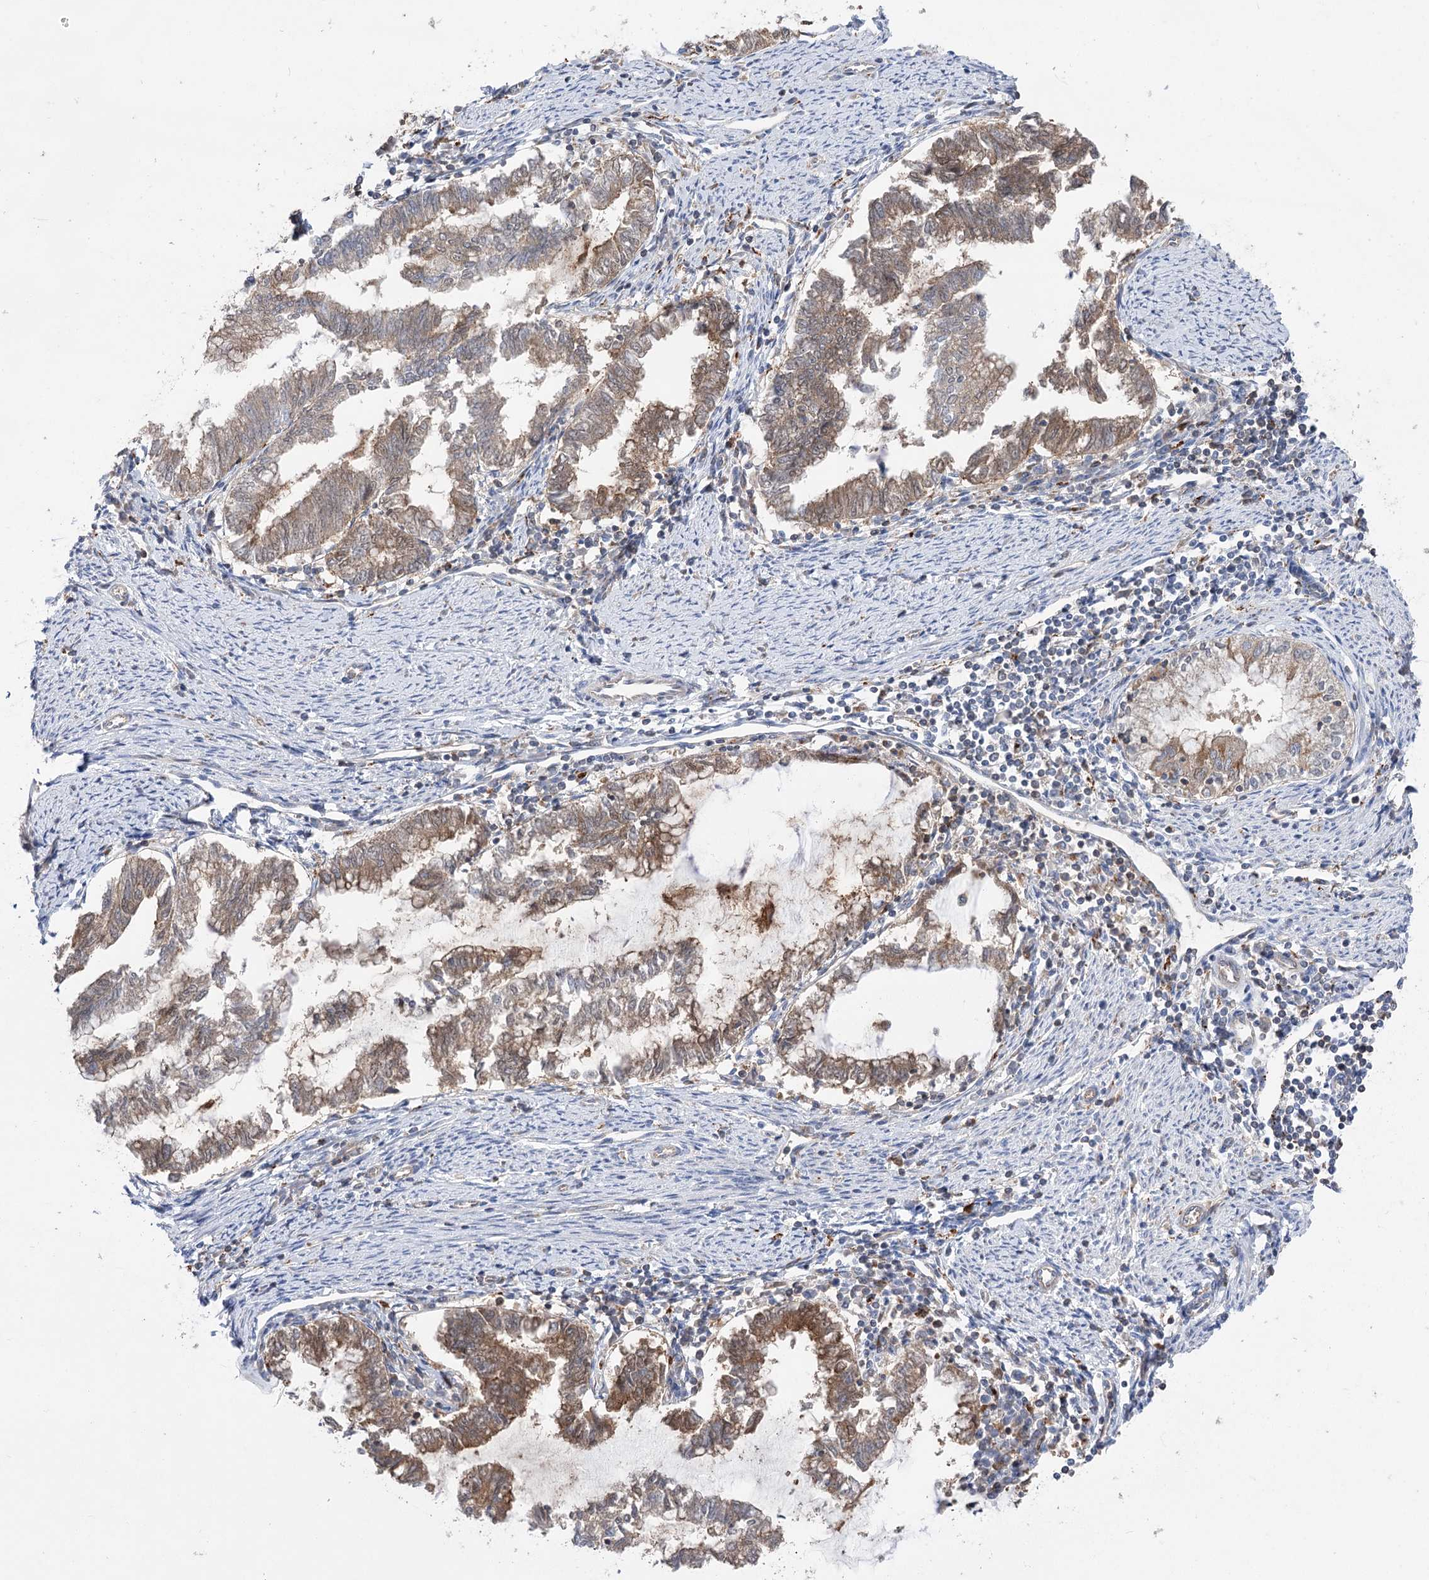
{"staining": {"intensity": "moderate", "quantity": "25%-75%", "location": "cytoplasmic/membranous"}, "tissue": "endometrial cancer", "cell_type": "Tumor cells", "image_type": "cancer", "snomed": [{"axis": "morphology", "description": "Adenocarcinoma, NOS"}, {"axis": "topography", "description": "Endometrium"}], "caption": "There is medium levels of moderate cytoplasmic/membranous staining in tumor cells of endometrial adenocarcinoma, as demonstrated by immunohistochemical staining (brown color).", "gene": "VPS37B", "patient": {"sex": "female", "age": 79}}